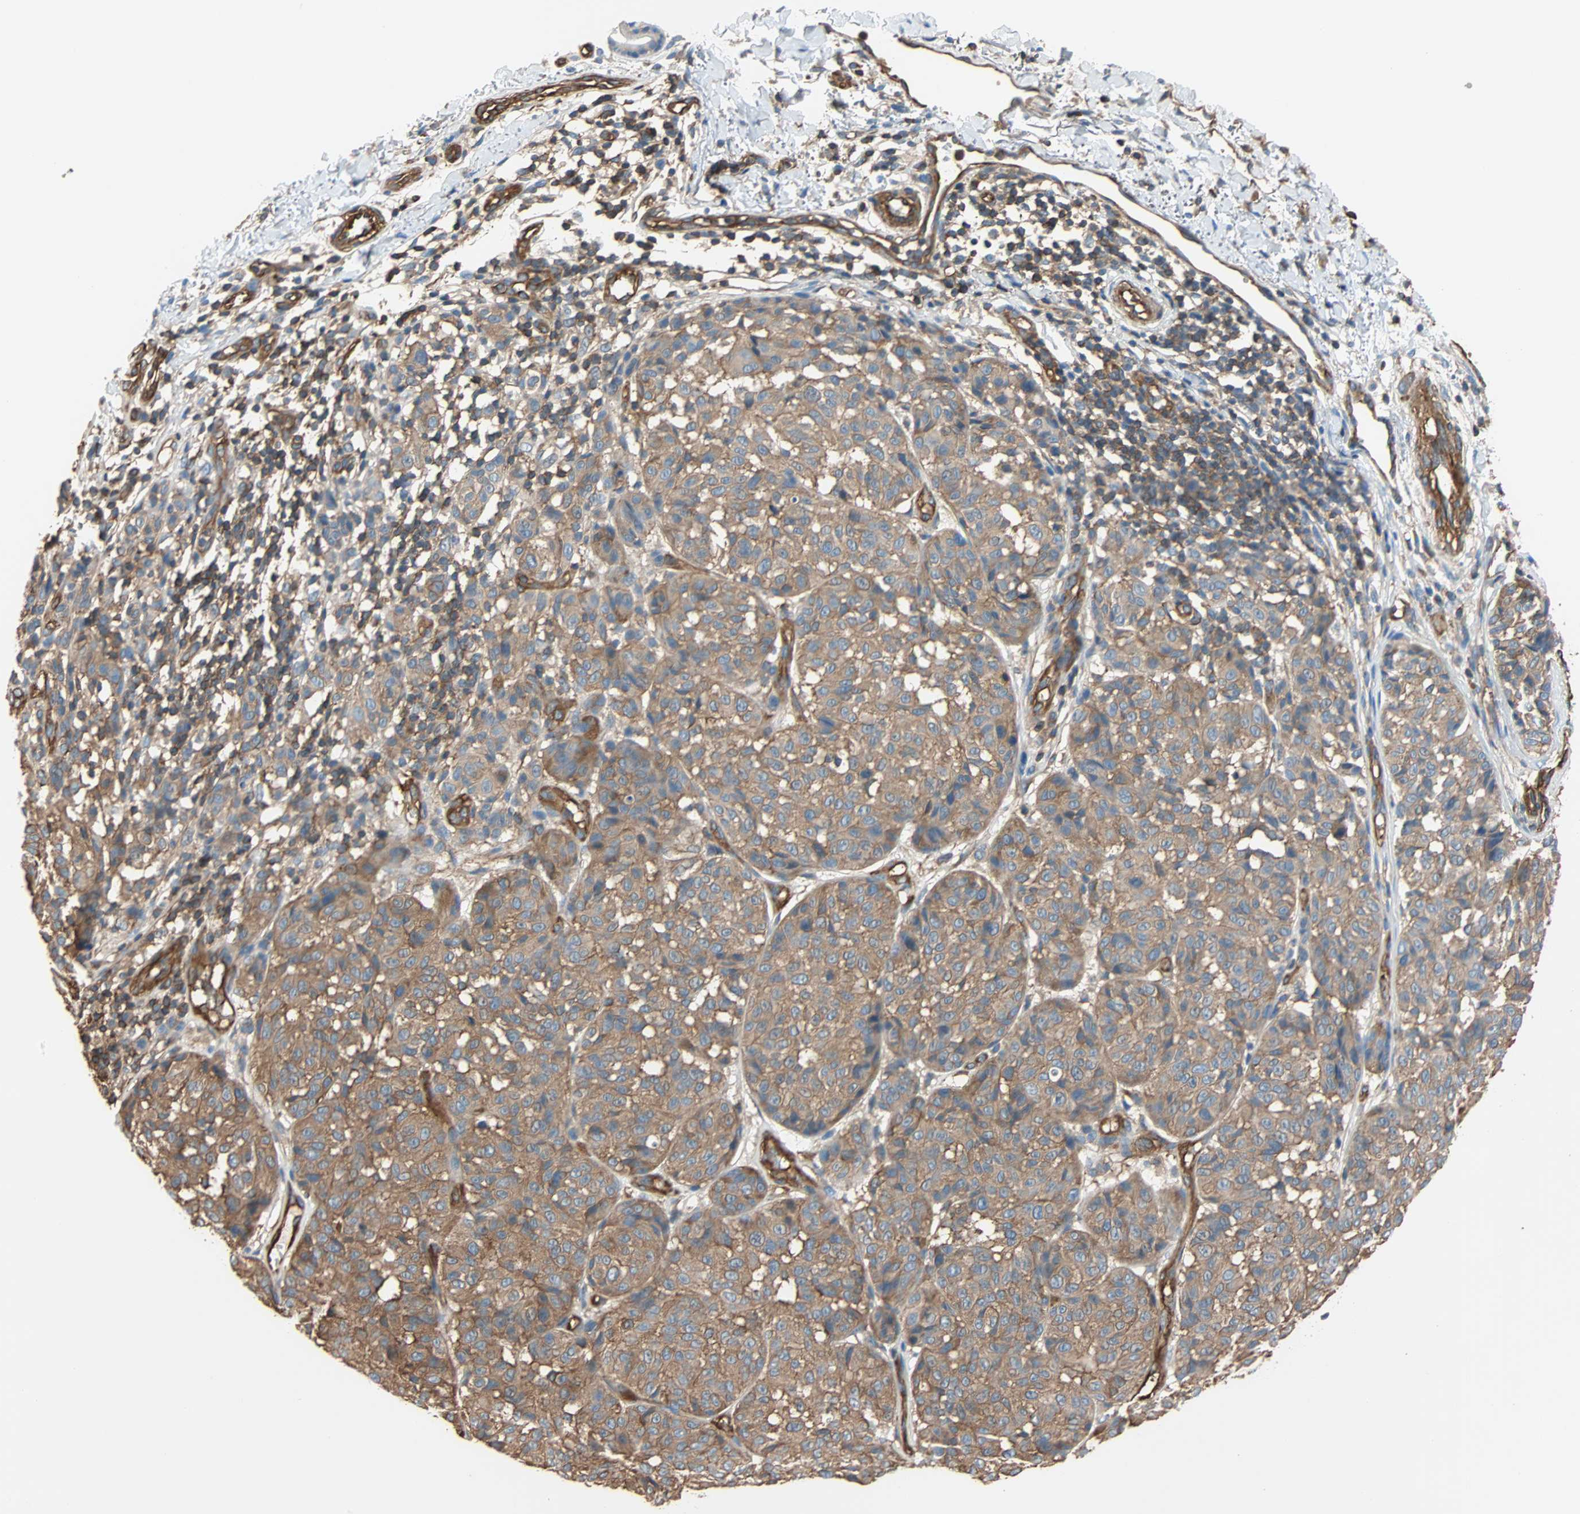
{"staining": {"intensity": "weak", "quantity": ">75%", "location": "cytoplasmic/membranous"}, "tissue": "melanoma", "cell_type": "Tumor cells", "image_type": "cancer", "snomed": [{"axis": "morphology", "description": "Malignant melanoma, NOS"}, {"axis": "topography", "description": "Skin"}], "caption": "A photomicrograph of human melanoma stained for a protein exhibits weak cytoplasmic/membranous brown staining in tumor cells.", "gene": "GALNT10", "patient": {"sex": "female", "age": 46}}